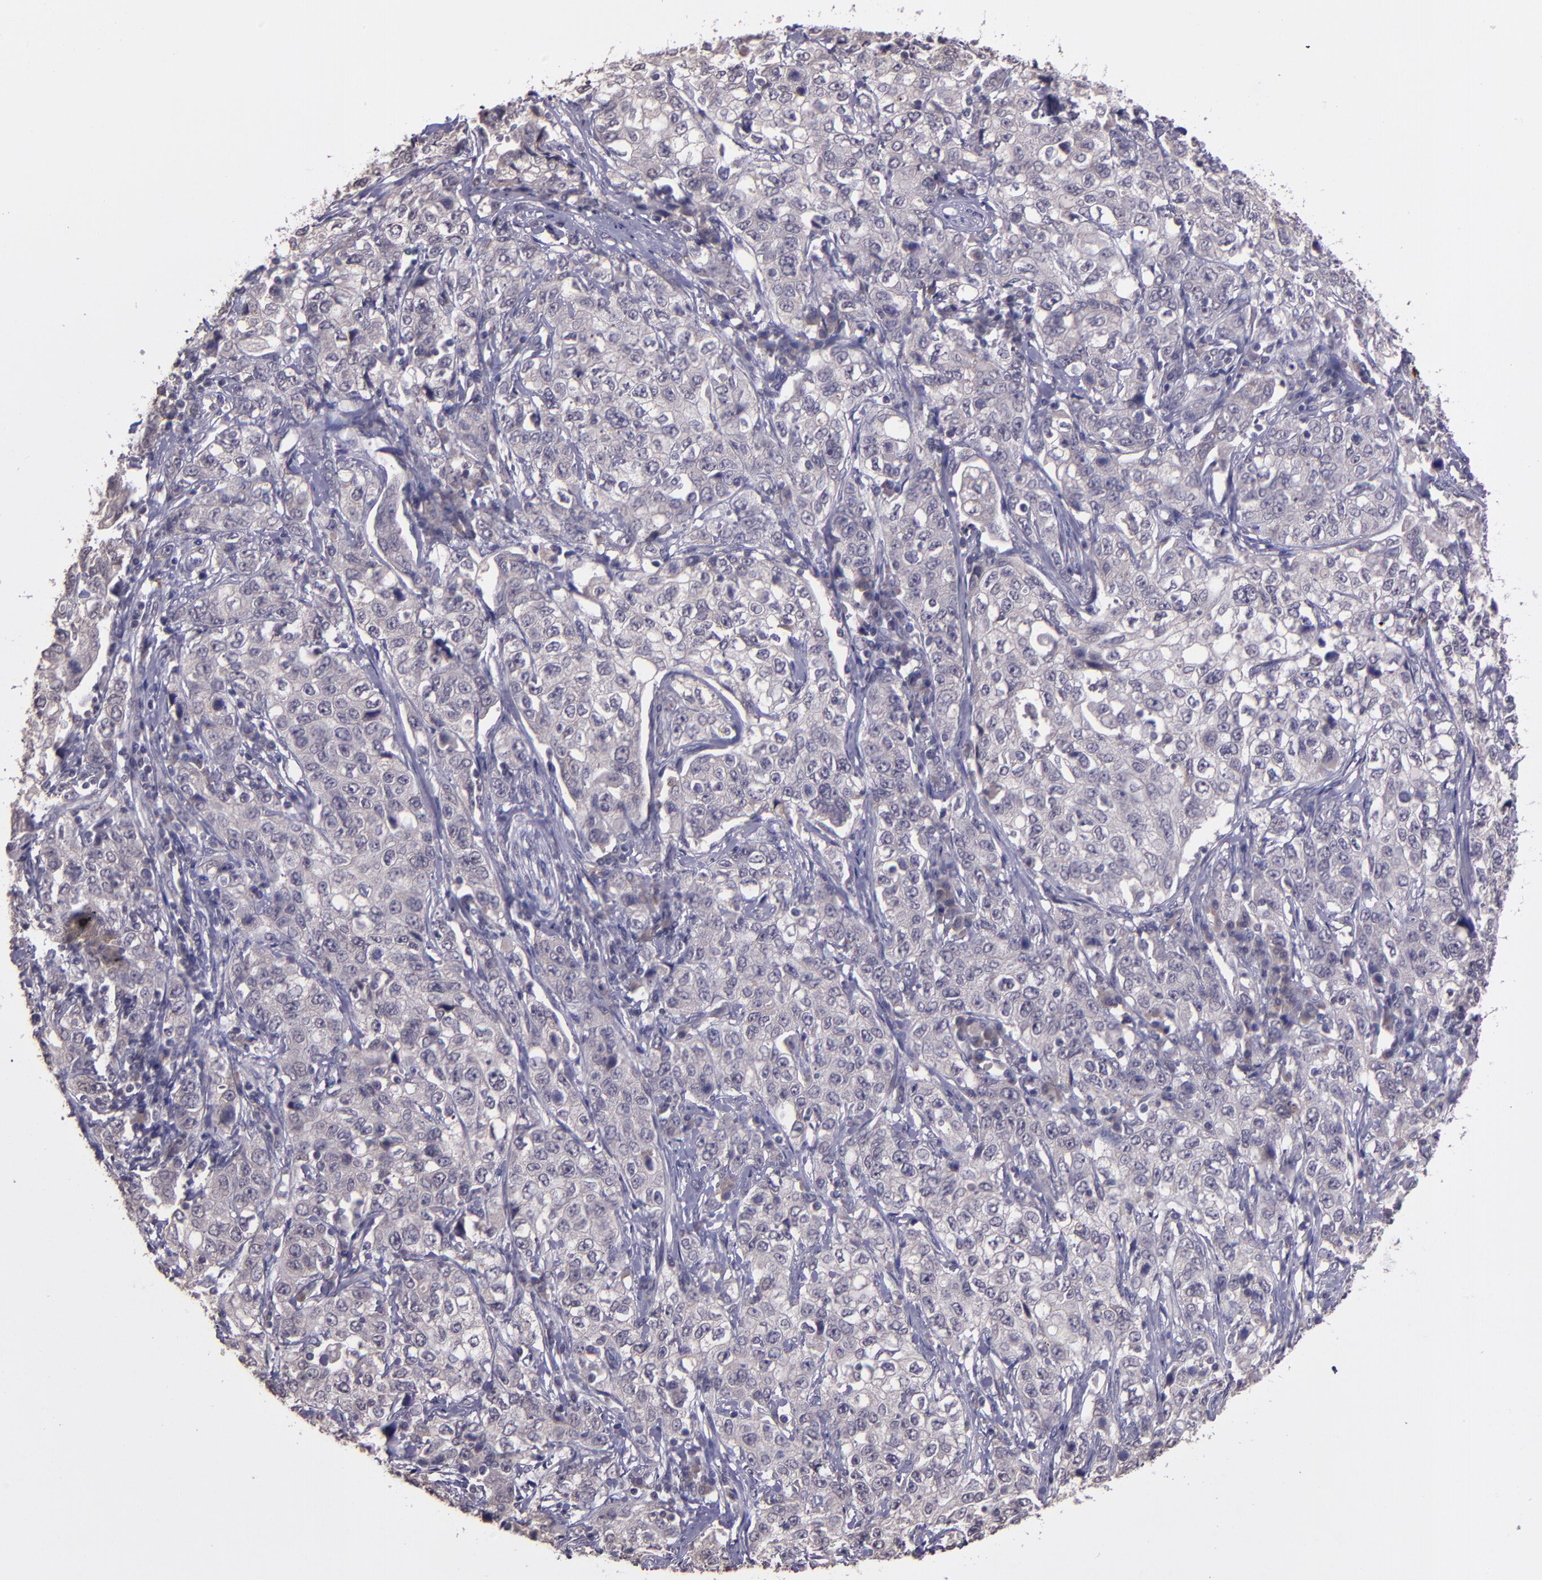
{"staining": {"intensity": "negative", "quantity": "none", "location": "none"}, "tissue": "stomach cancer", "cell_type": "Tumor cells", "image_type": "cancer", "snomed": [{"axis": "morphology", "description": "Adenocarcinoma, NOS"}, {"axis": "topography", "description": "Stomach"}], "caption": "IHC image of neoplastic tissue: human stomach cancer (adenocarcinoma) stained with DAB (3,3'-diaminobenzidine) shows no significant protein expression in tumor cells. The staining is performed using DAB brown chromogen with nuclei counter-stained in using hematoxylin.", "gene": "TAF7L", "patient": {"sex": "male", "age": 48}}